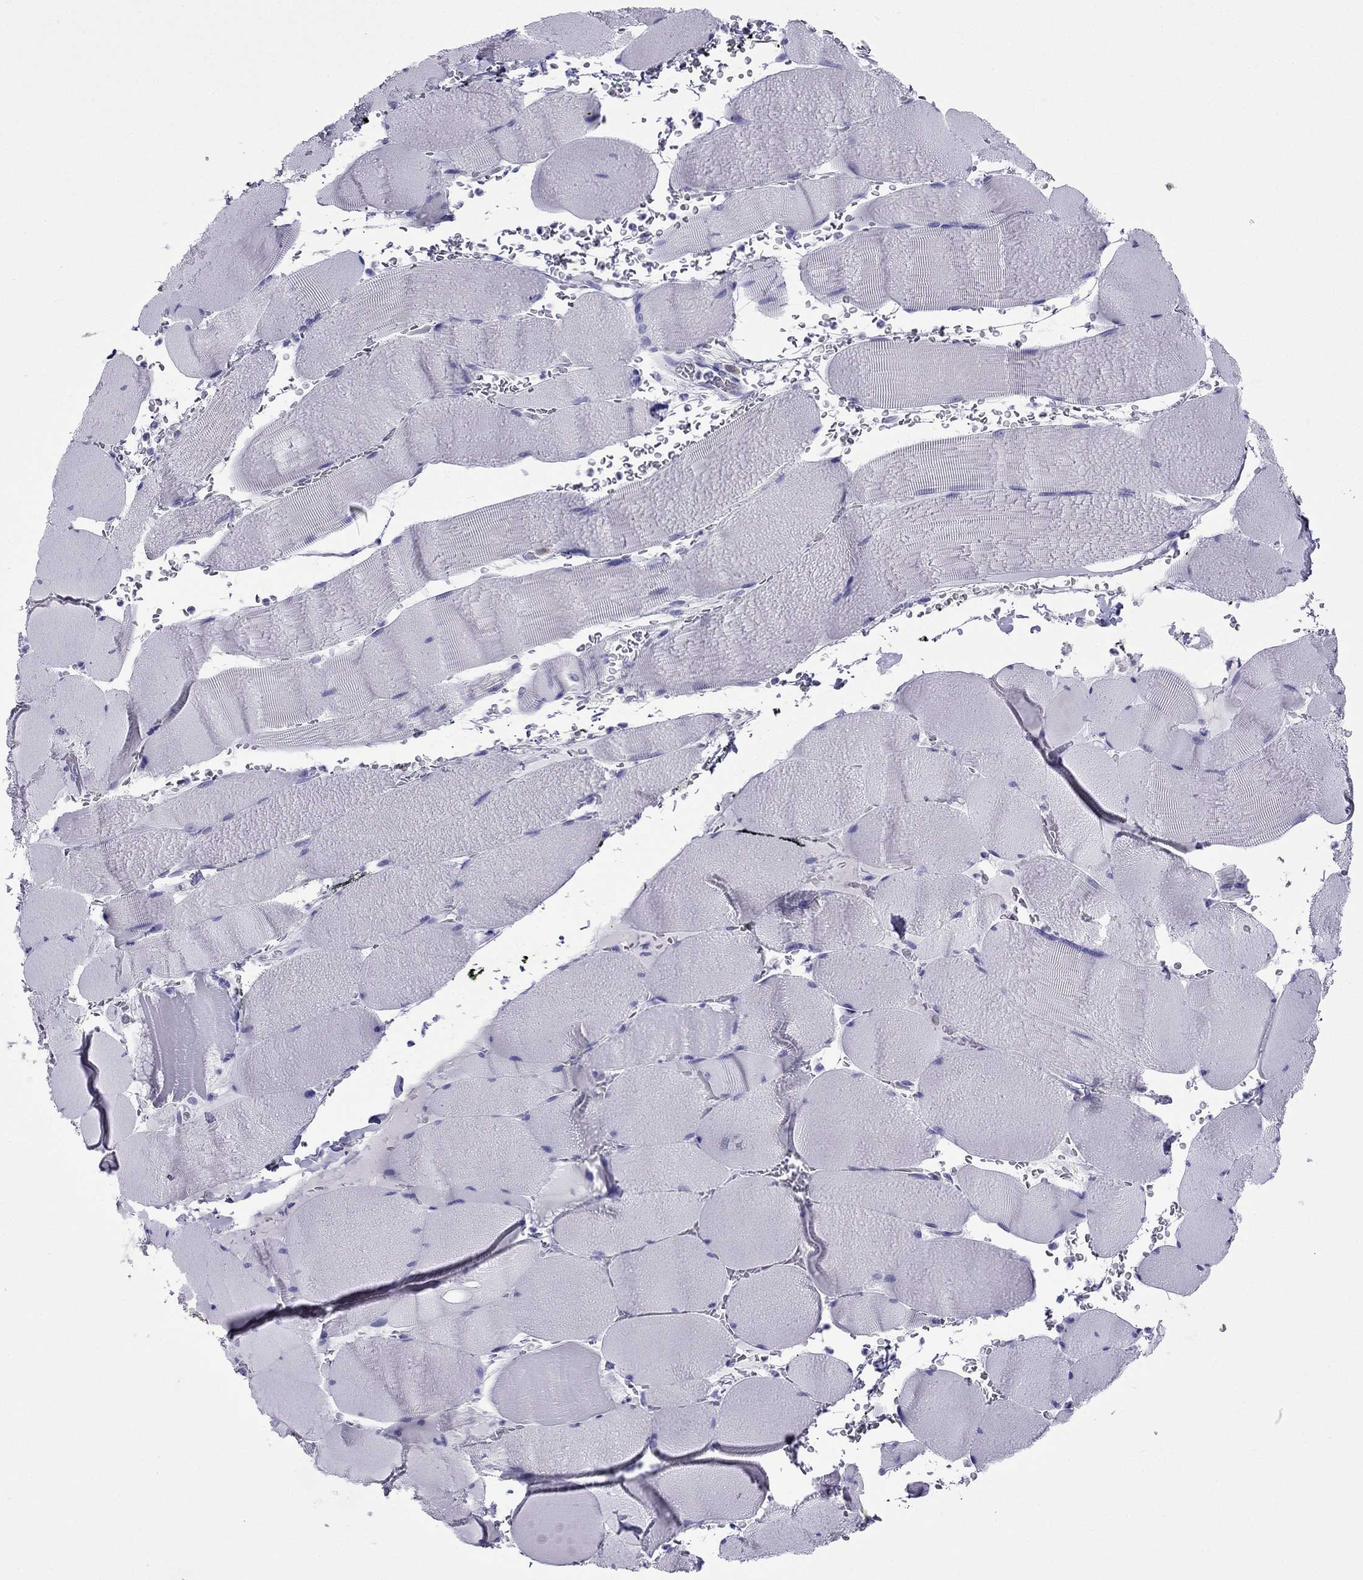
{"staining": {"intensity": "negative", "quantity": "none", "location": "none"}, "tissue": "skeletal muscle", "cell_type": "Myocytes", "image_type": "normal", "snomed": [{"axis": "morphology", "description": "Normal tissue, NOS"}, {"axis": "topography", "description": "Skeletal muscle"}], "caption": "Human skeletal muscle stained for a protein using IHC shows no staining in myocytes.", "gene": "ARR3", "patient": {"sex": "male", "age": 56}}